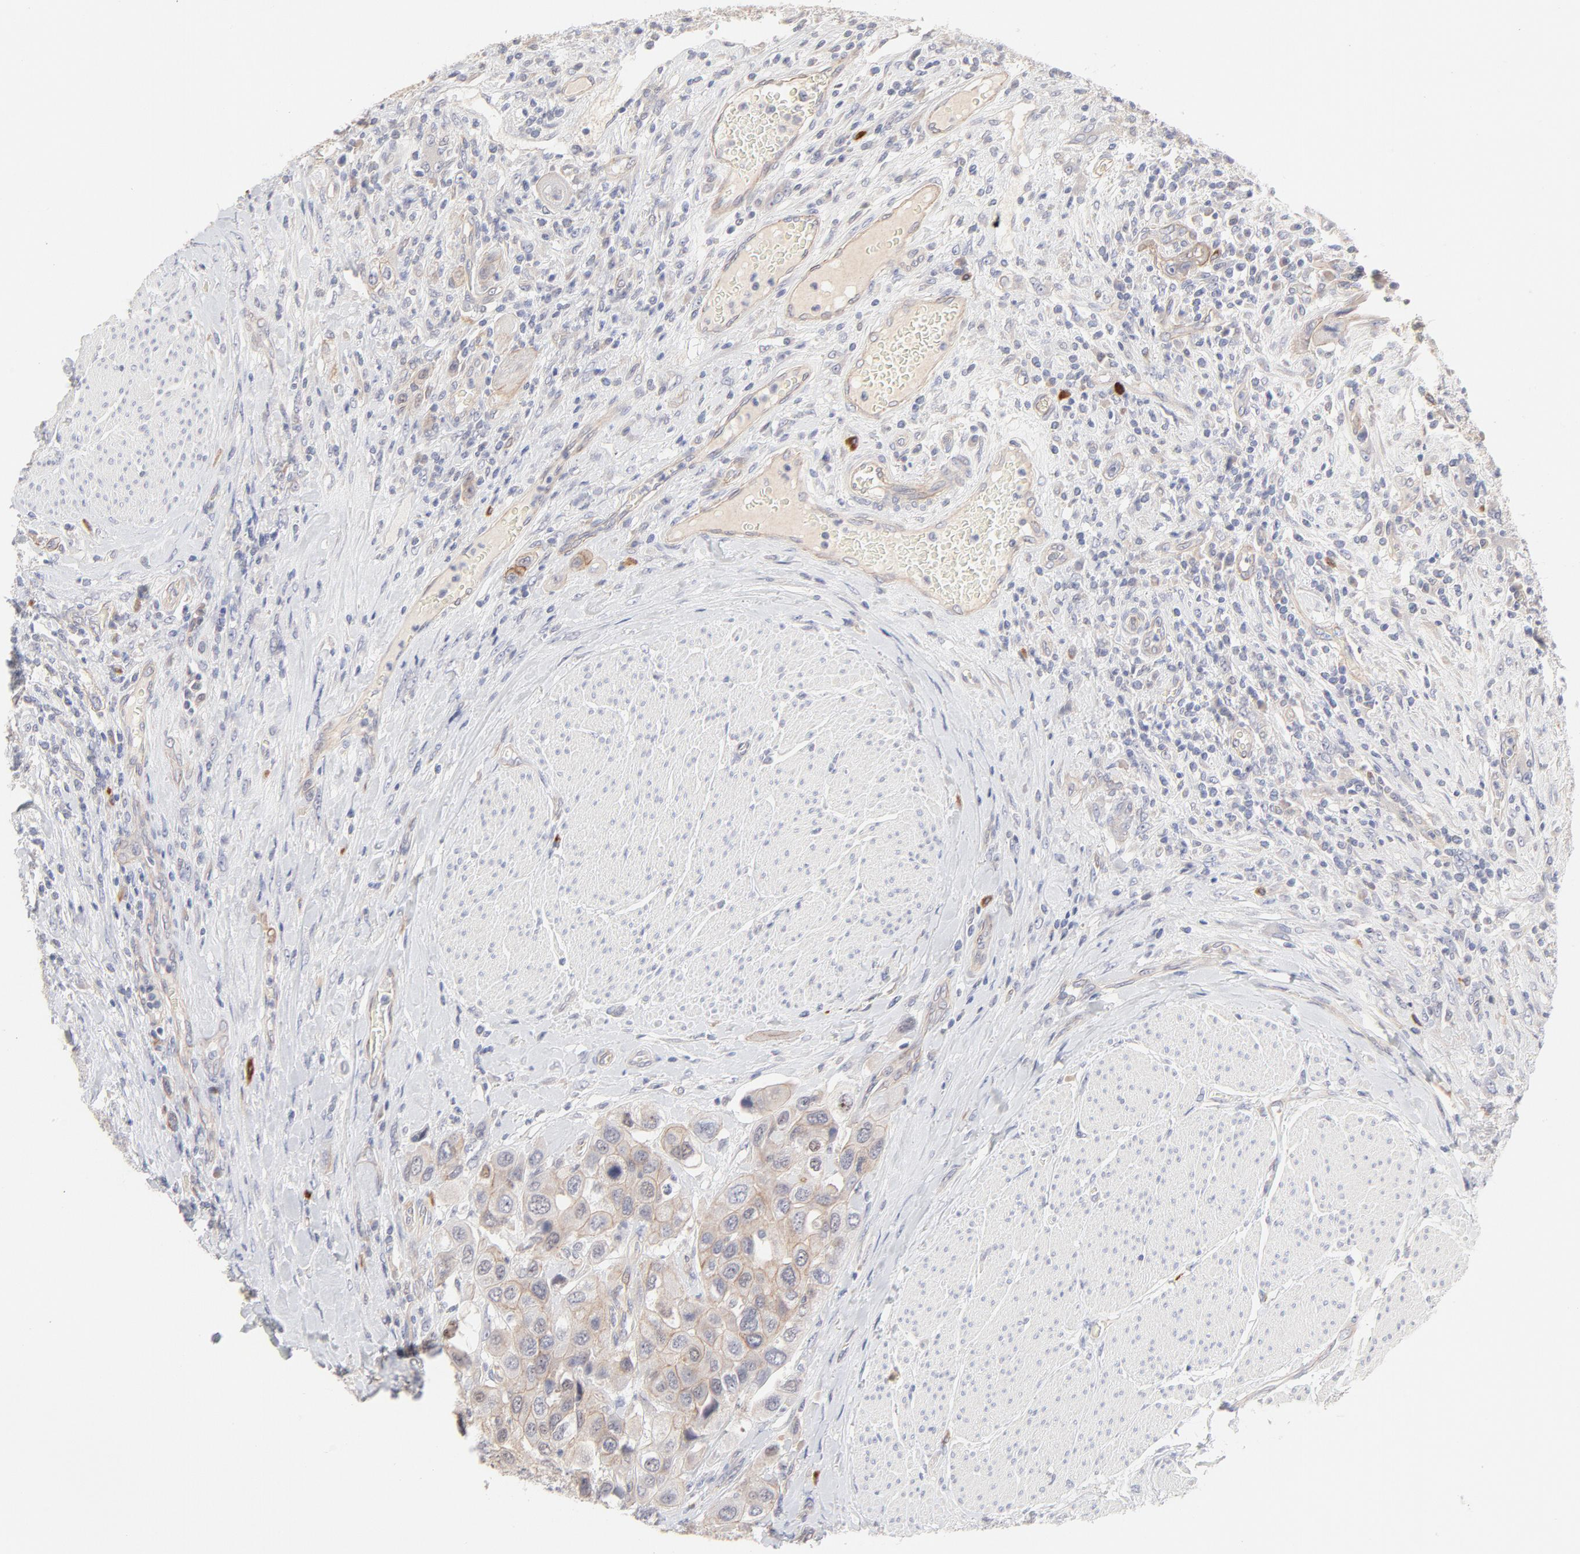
{"staining": {"intensity": "weak", "quantity": ">75%", "location": "cytoplasmic/membranous"}, "tissue": "urothelial cancer", "cell_type": "Tumor cells", "image_type": "cancer", "snomed": [{"axis": "morphology", "description": "Urothelial carcinoma, High grade"}, {"axis": "topography", "description": "Urinary bladder"}], "caption": "Immunohistochemistry (IHC) (DAB (3,3'-diaminobenzidine)) staining of urothelial cancer shows weak cytoplasmic/membranous protein expression in about >75% of tumor cells.", "gene": "ELF3", "patient": {"sex": "male", "age": 50}}